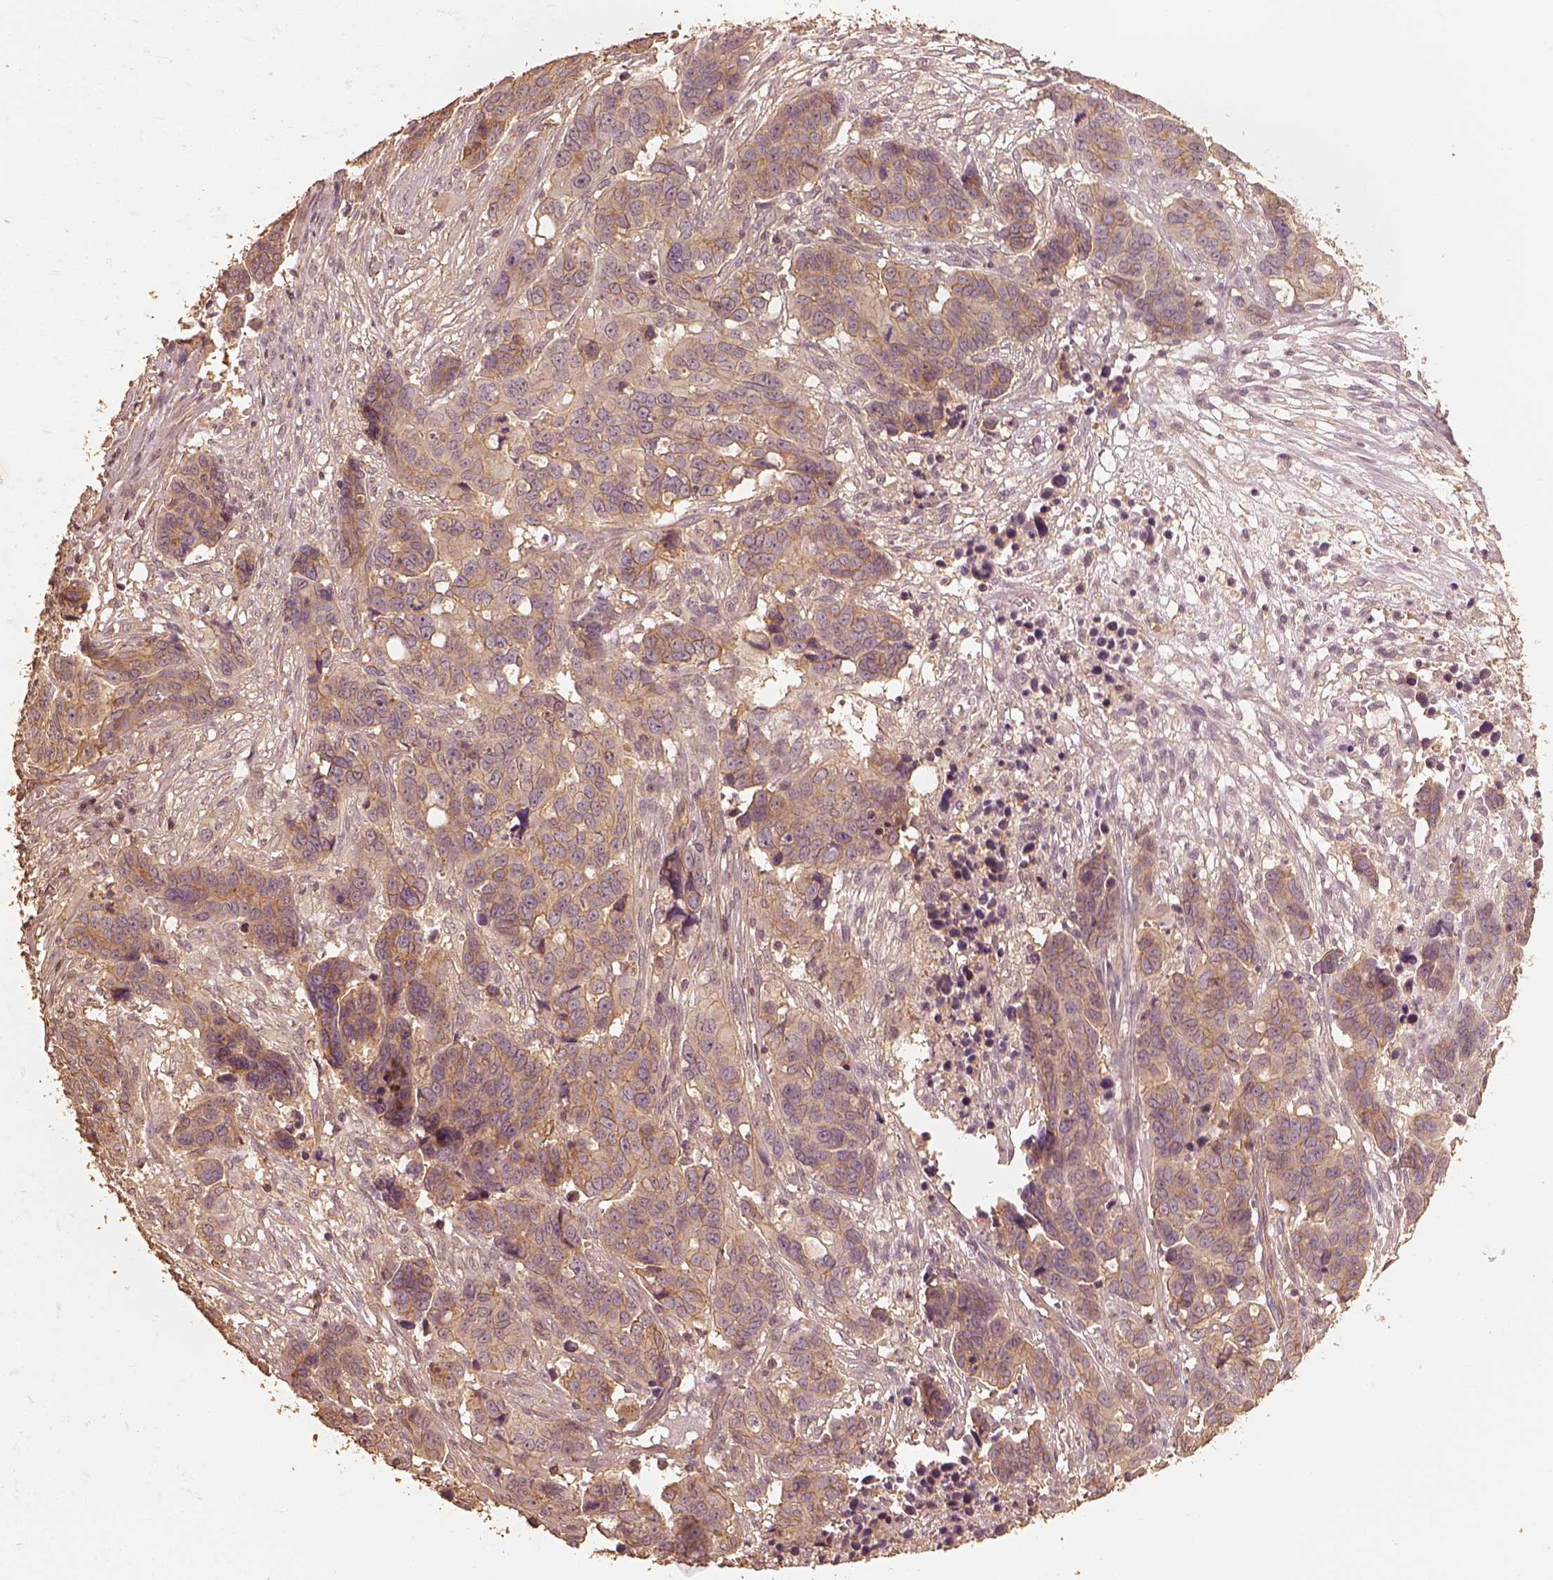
{"staining": {"intensity": "moderate", "quantity": "25%-75%", "location": "cytoplasmic/membranous"}, "tissue": "ovarian cancer", "cell_type": "Tumor cells", "image_type": "cancer", "snomed": [{"axis": "morphology", "description": "Carcinoma, endometroid"}, {"axis": "topography", "description": "Ovary"}], "caption": "Endometroid carcinoma (ovarian) stained with DAB immunohistochemistry reveals medium levels of moderate cytoplasmic/membranous staining in approximately 25%-75% of tumor cells.", "gene": "WDR7", "patient": {"sex": "female", "age": 78}}